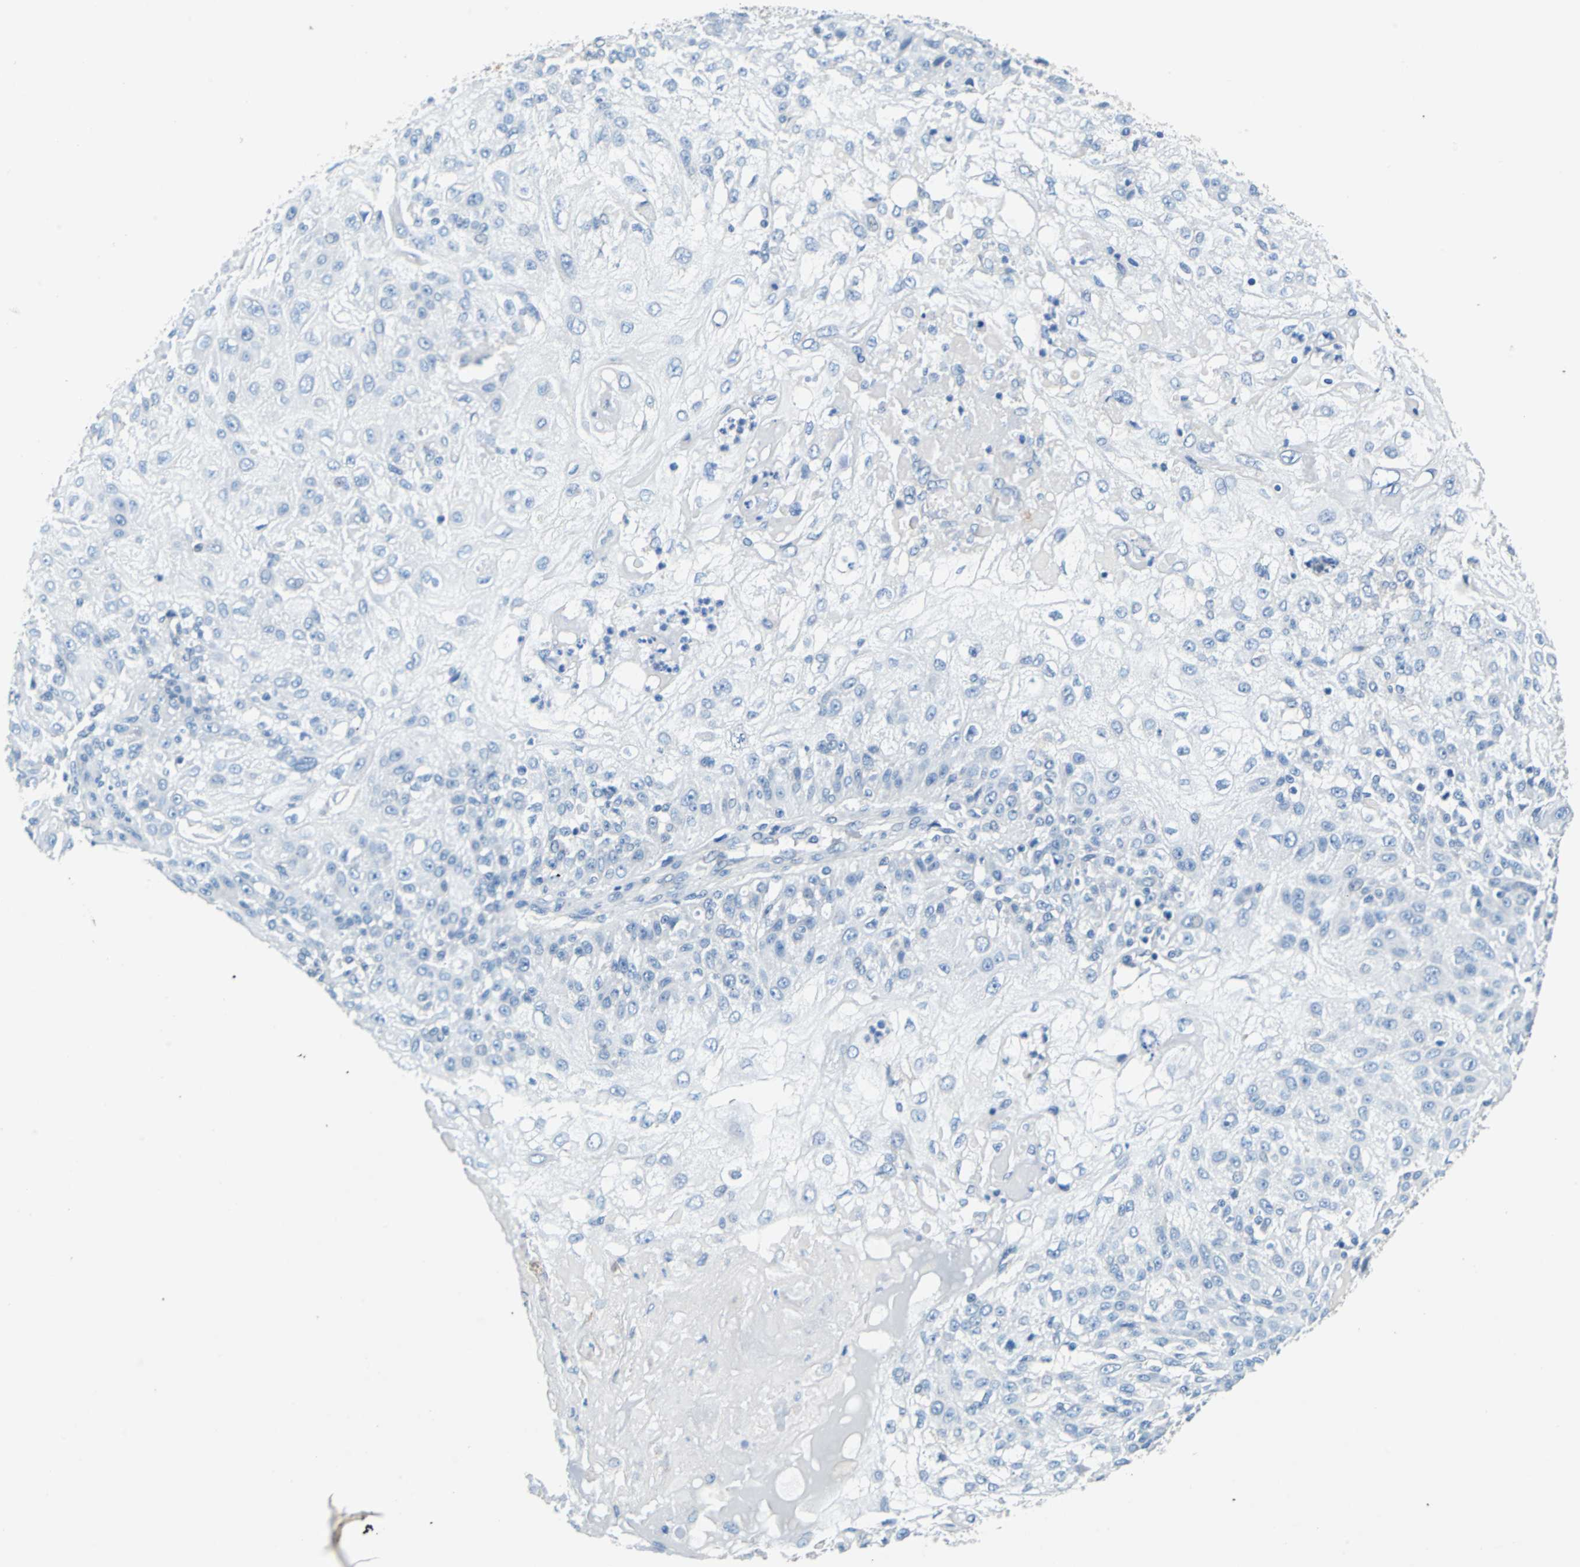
{"staining": {"intensity": "negative", "quantity": "none", "location": "none"}, "tissue": "skin cancer", "cell_type": "Tumor cells", "image_type": "cancer", "snomed": [{"axis": "morphology", "description": "Normal tissue, NOS"}, {"axis": "morphology", "description": "Squamous cell carcinoma, NOS"}, {"axis": "topography", "description": "Skin"}], "caption": "The immunohistochemistry (IHC) image has no significant expression in tumor cells of skin cancer (squamous cell carcinoma) tissue.", "gene": "TEX264", "patient": {"sex": "female", "age": 83}}